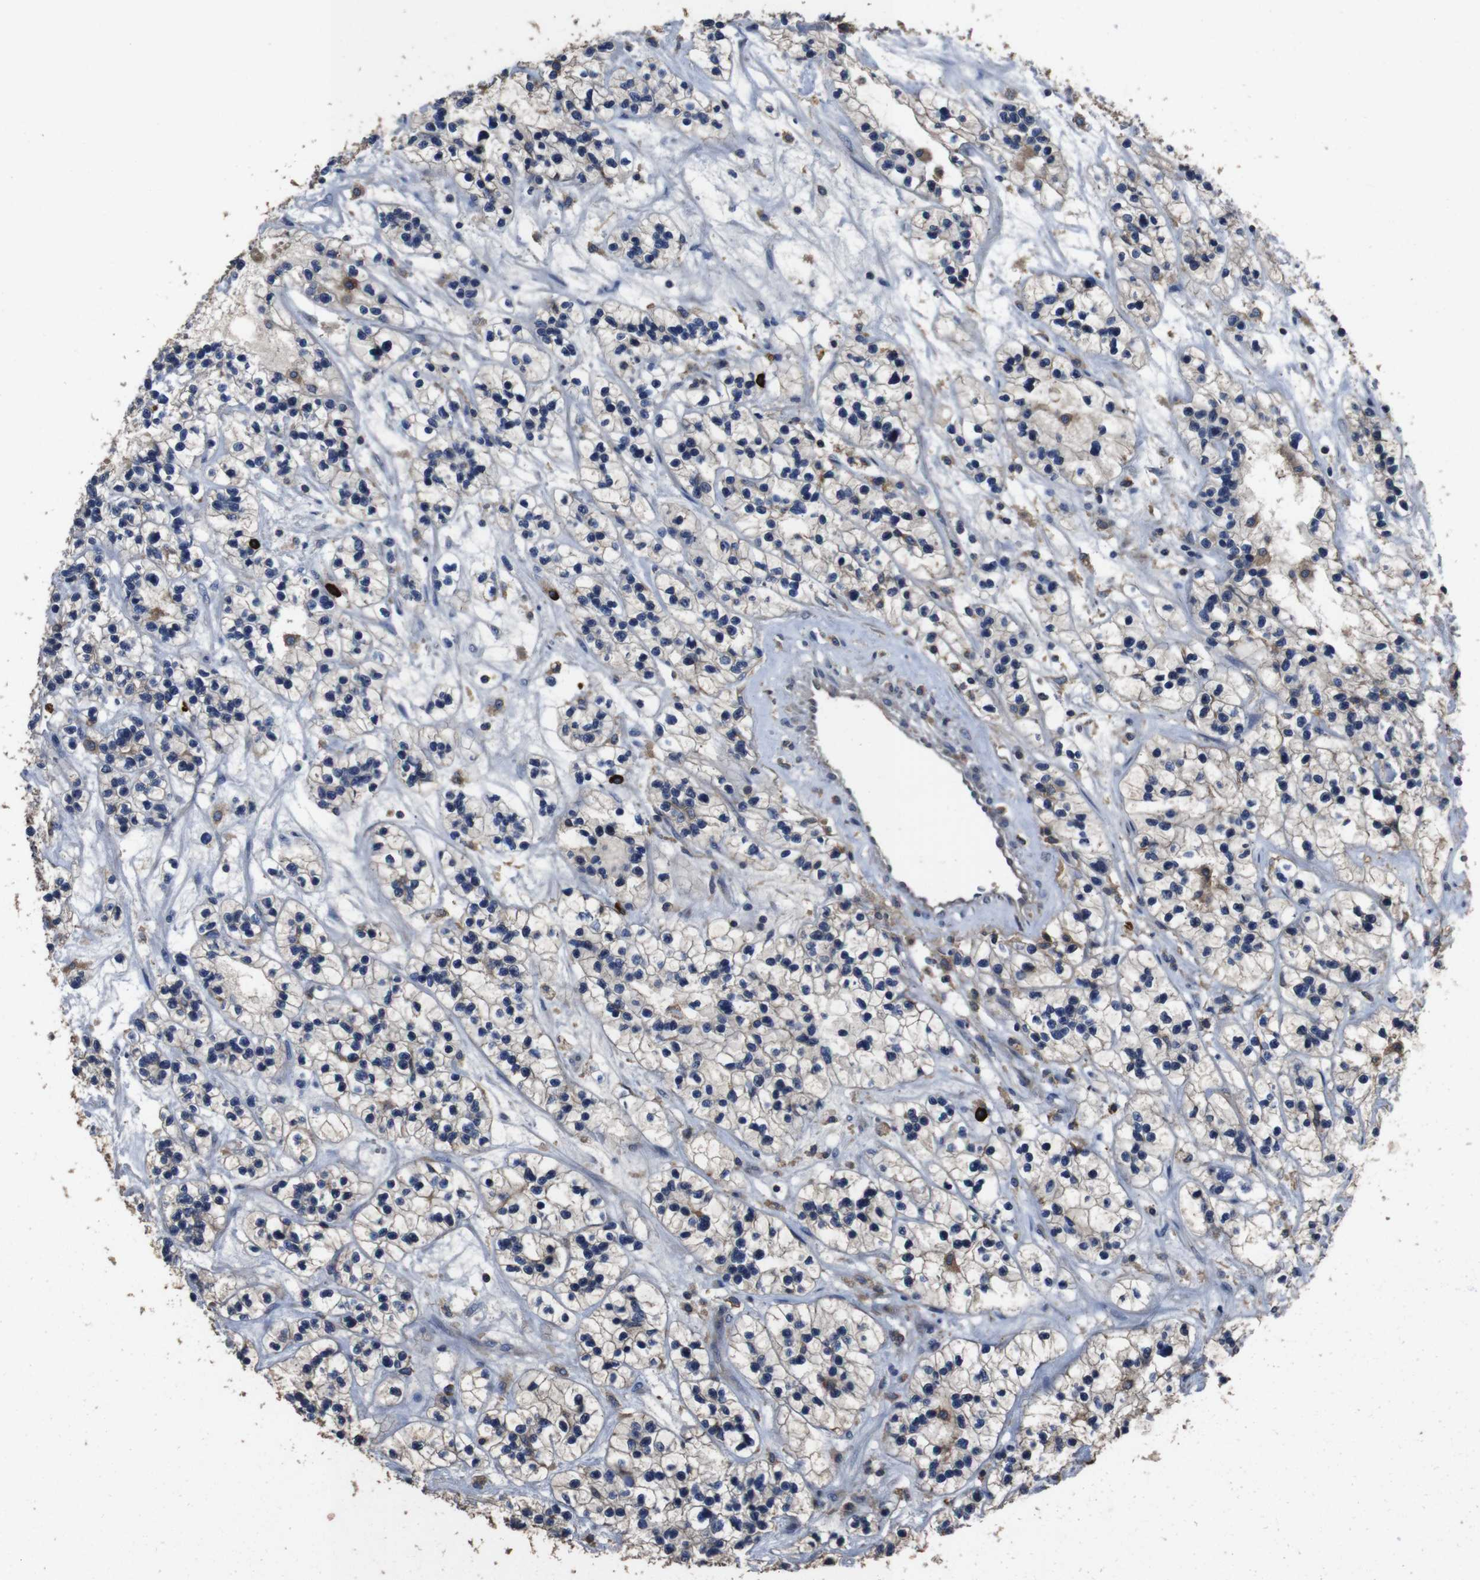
{"staining": {"intensity": "negative", "quantity": "none", "location": "none"}, "tissue": "renal cancer", "cell_type": "Tumor cells", "image_type": "cancer", "snomed": [{"axis": "morphology", "description": "Adenocarcinoma, NOS"}, {"axis": "topography", "description": "Kidney"}], "caption": "This photomicrograph is of renal cancer (adenocarcinoma) stained with immunohistochemistry to label a protein in brown with the nuclei are counter-stained blue. There is no staining in tumor cells.", "gene": "GLIPR1", "patient": {"sex": "female", "age": 57}}